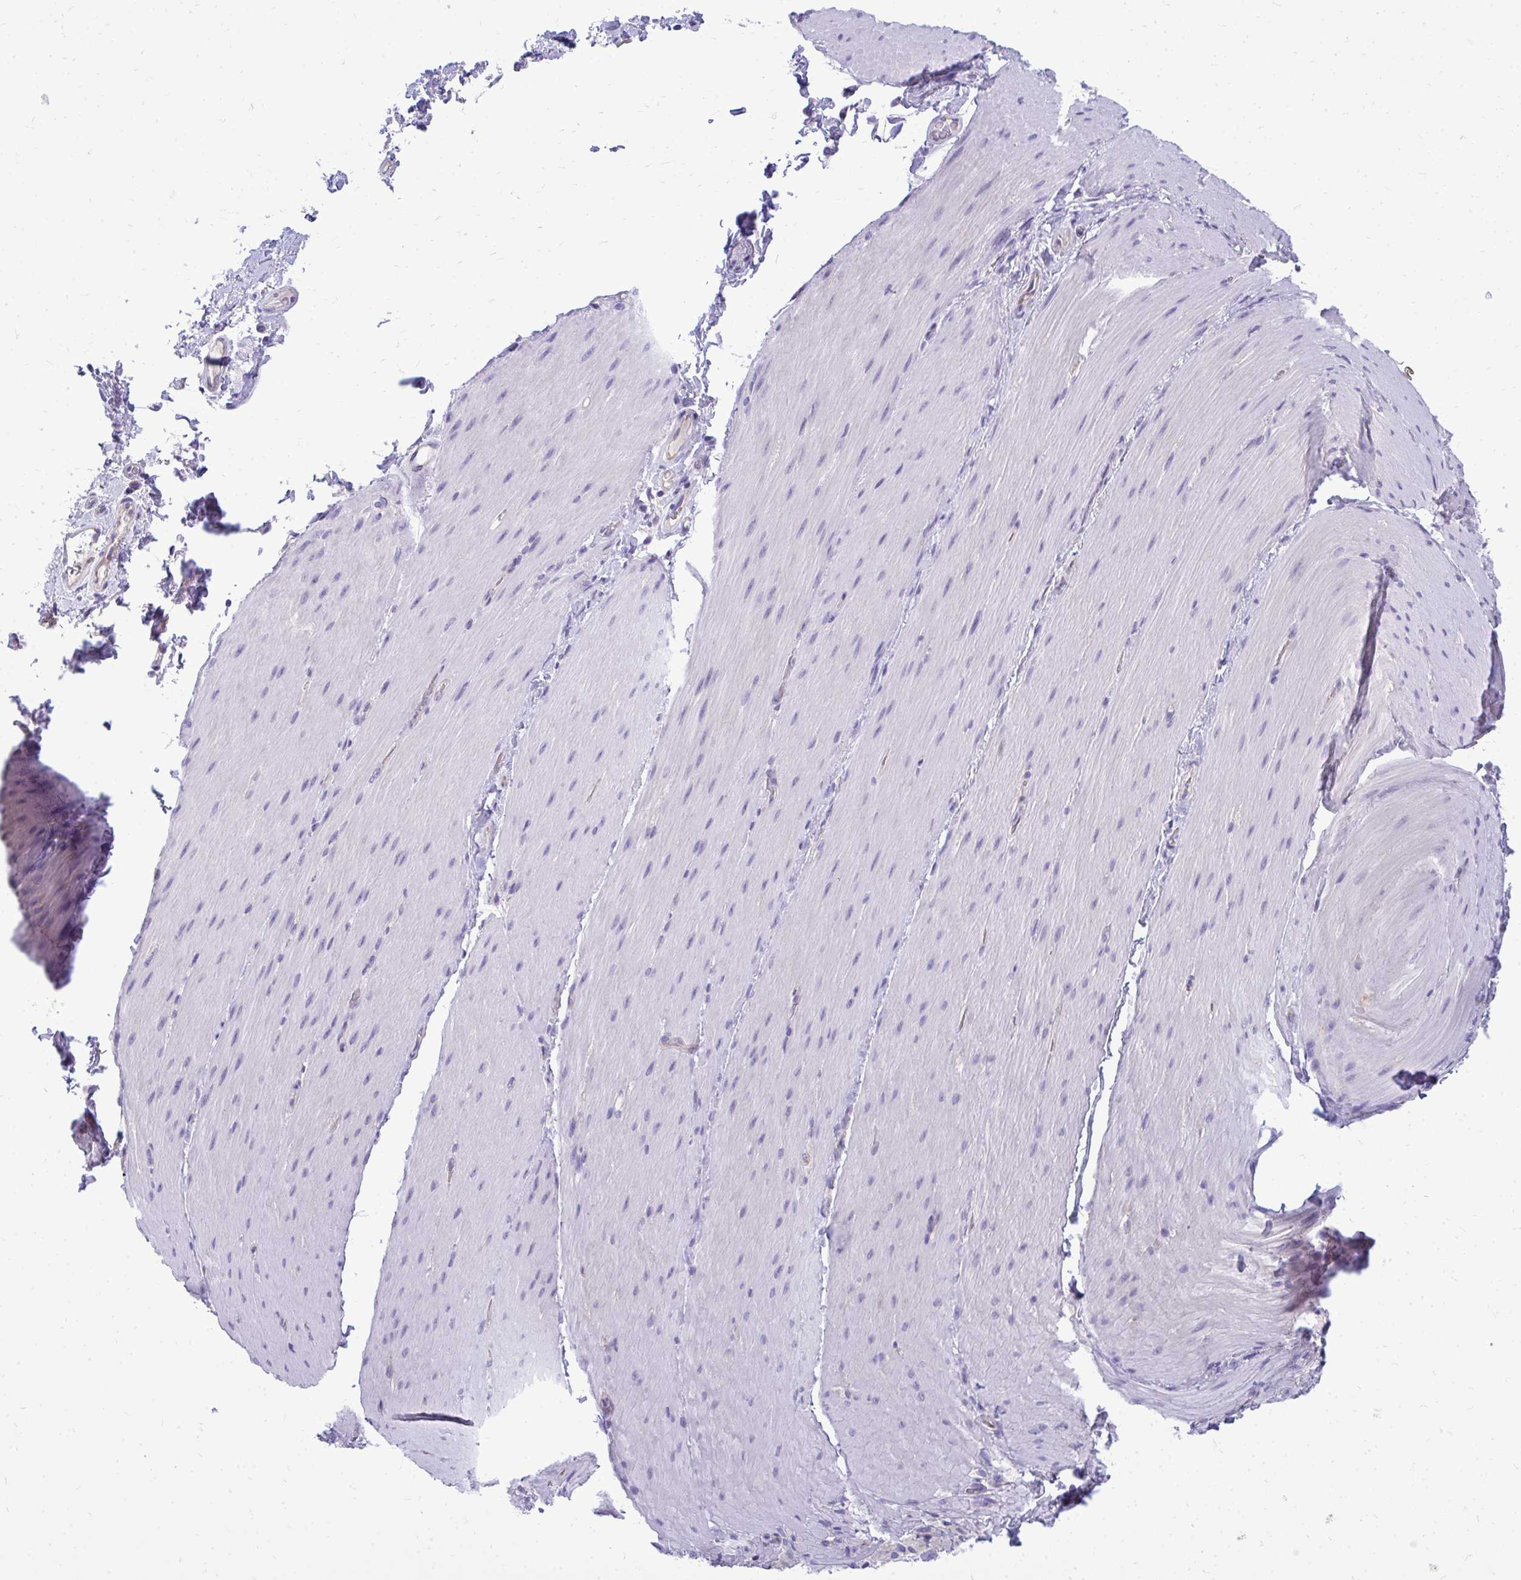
{"staining": {"intensity": "negative", "quantity": "none", "location": "none"}, "tissue": "smooth muscle", "cell_type": "Smooth muscle cells", "image_type": "normal", "snomed": [{"axis": "morphology", "description": "Normal tissue, NOS"}, {"axis": "topography", "description": "Smooth muscle"}, {"axis": "topography", "description": "Colon"}], "caption": "Immunohistochemistry (IHC) of unremarkable smooth muscle reveals no positivity in smooth muscle cells. (DAB (3,3'-diaminobenzidine) immunohistochemistry (IHC) visualized using brightfield microscopy, high magnification).", "gene": "FABP3", "patient": {"sex": "male", "age": 73}}